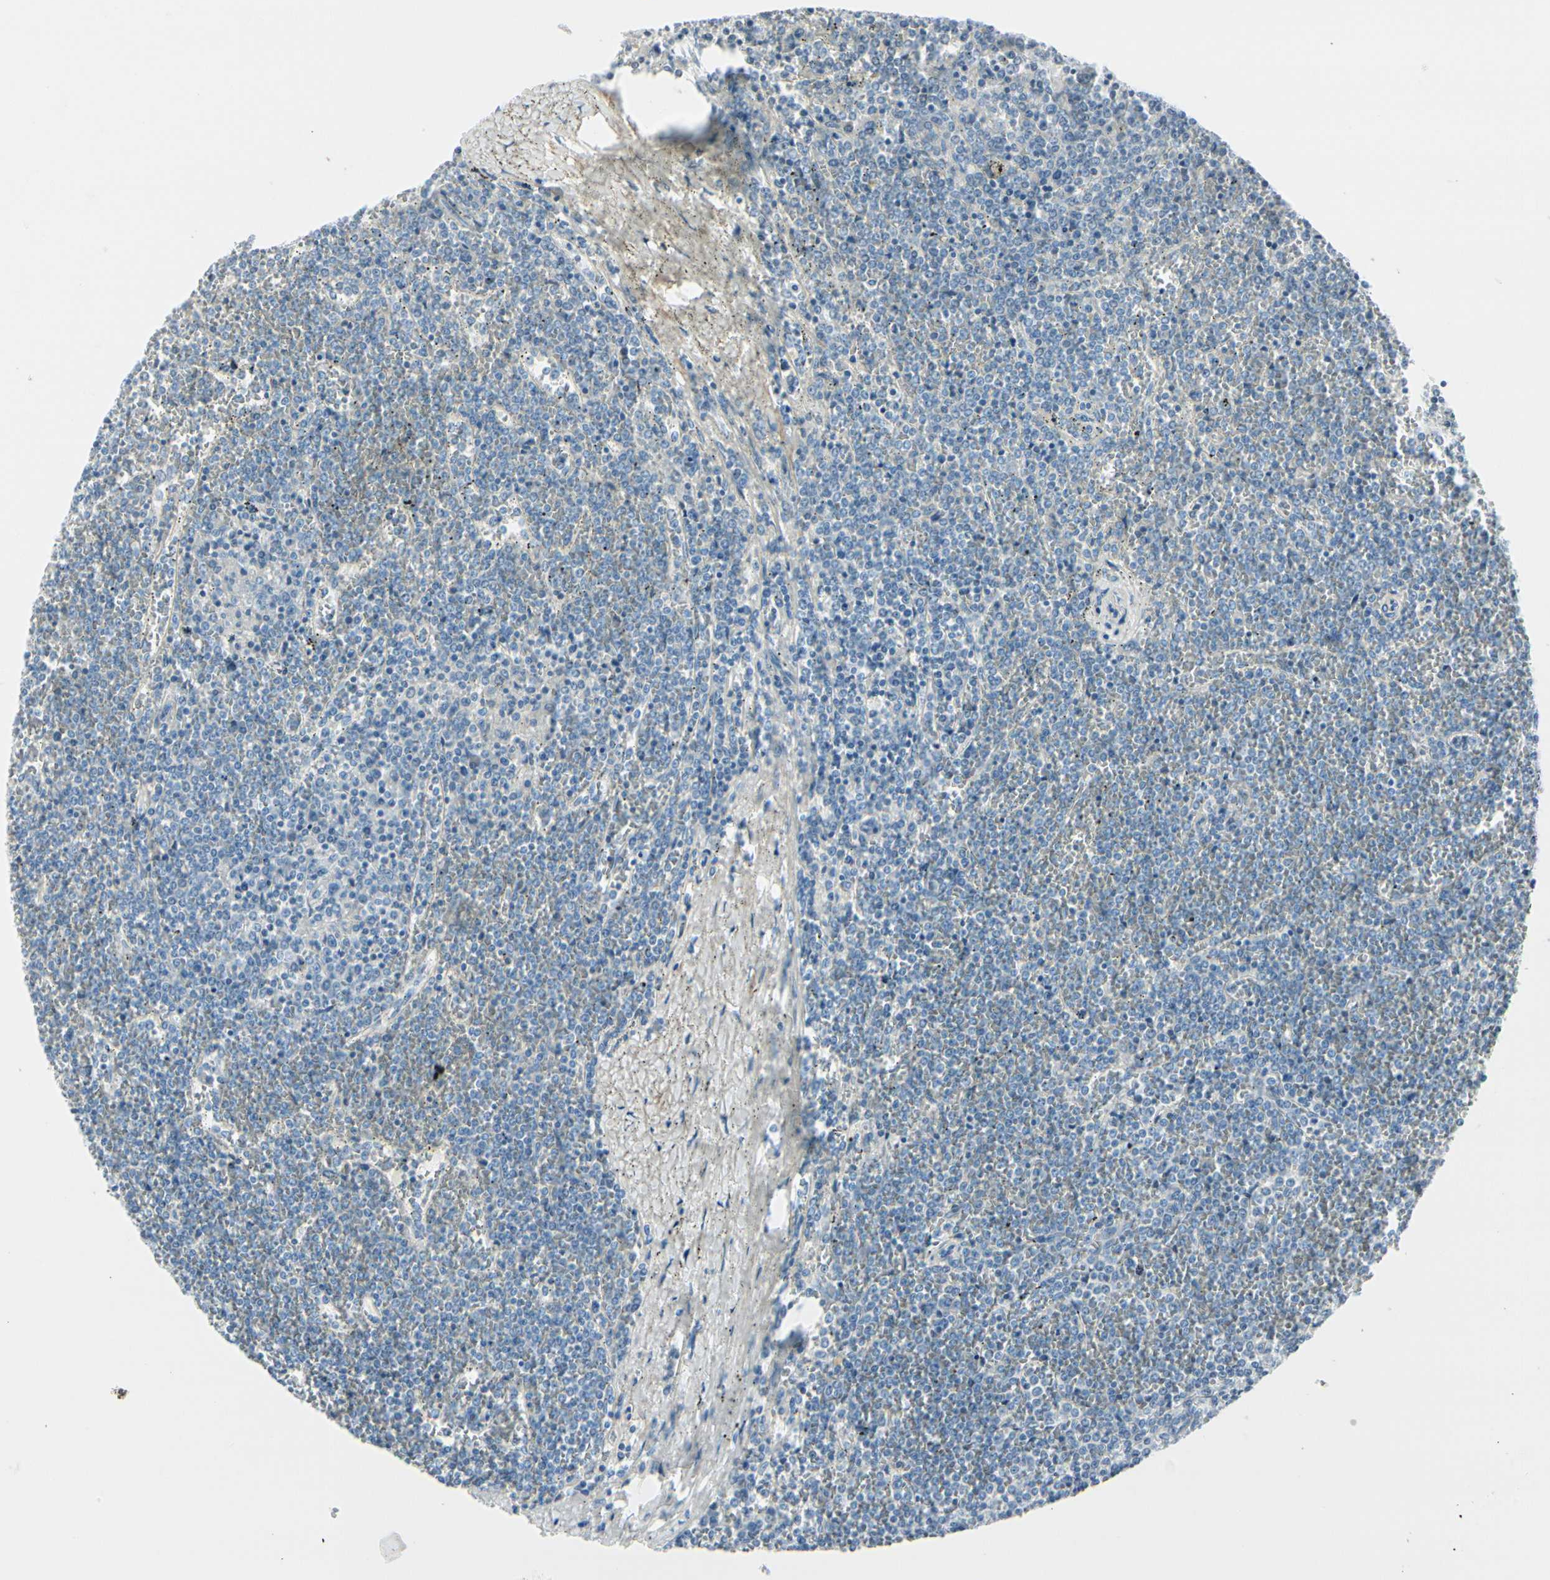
{"staining": {"intensity": "negative", "quantity": "none", "location": "none"}, "tissue": "lymphoma", "cell_type": "Tumor cells", "image_type": "cancer", "snomed": [{"axis": "morphology", "description": "Malignant lymphoma, non-Hodgkin's type, Low grade"}, {"axis": "topography", "description": "Spleen"}], "caption": "Immunohistochemistry (IHC) histopathology image of lymphoma stained for a protein (brown), which demonstrates no expression in tumor cells.", "gene": "CDHR5", "patient": {"sex": "female", "age": 19}}